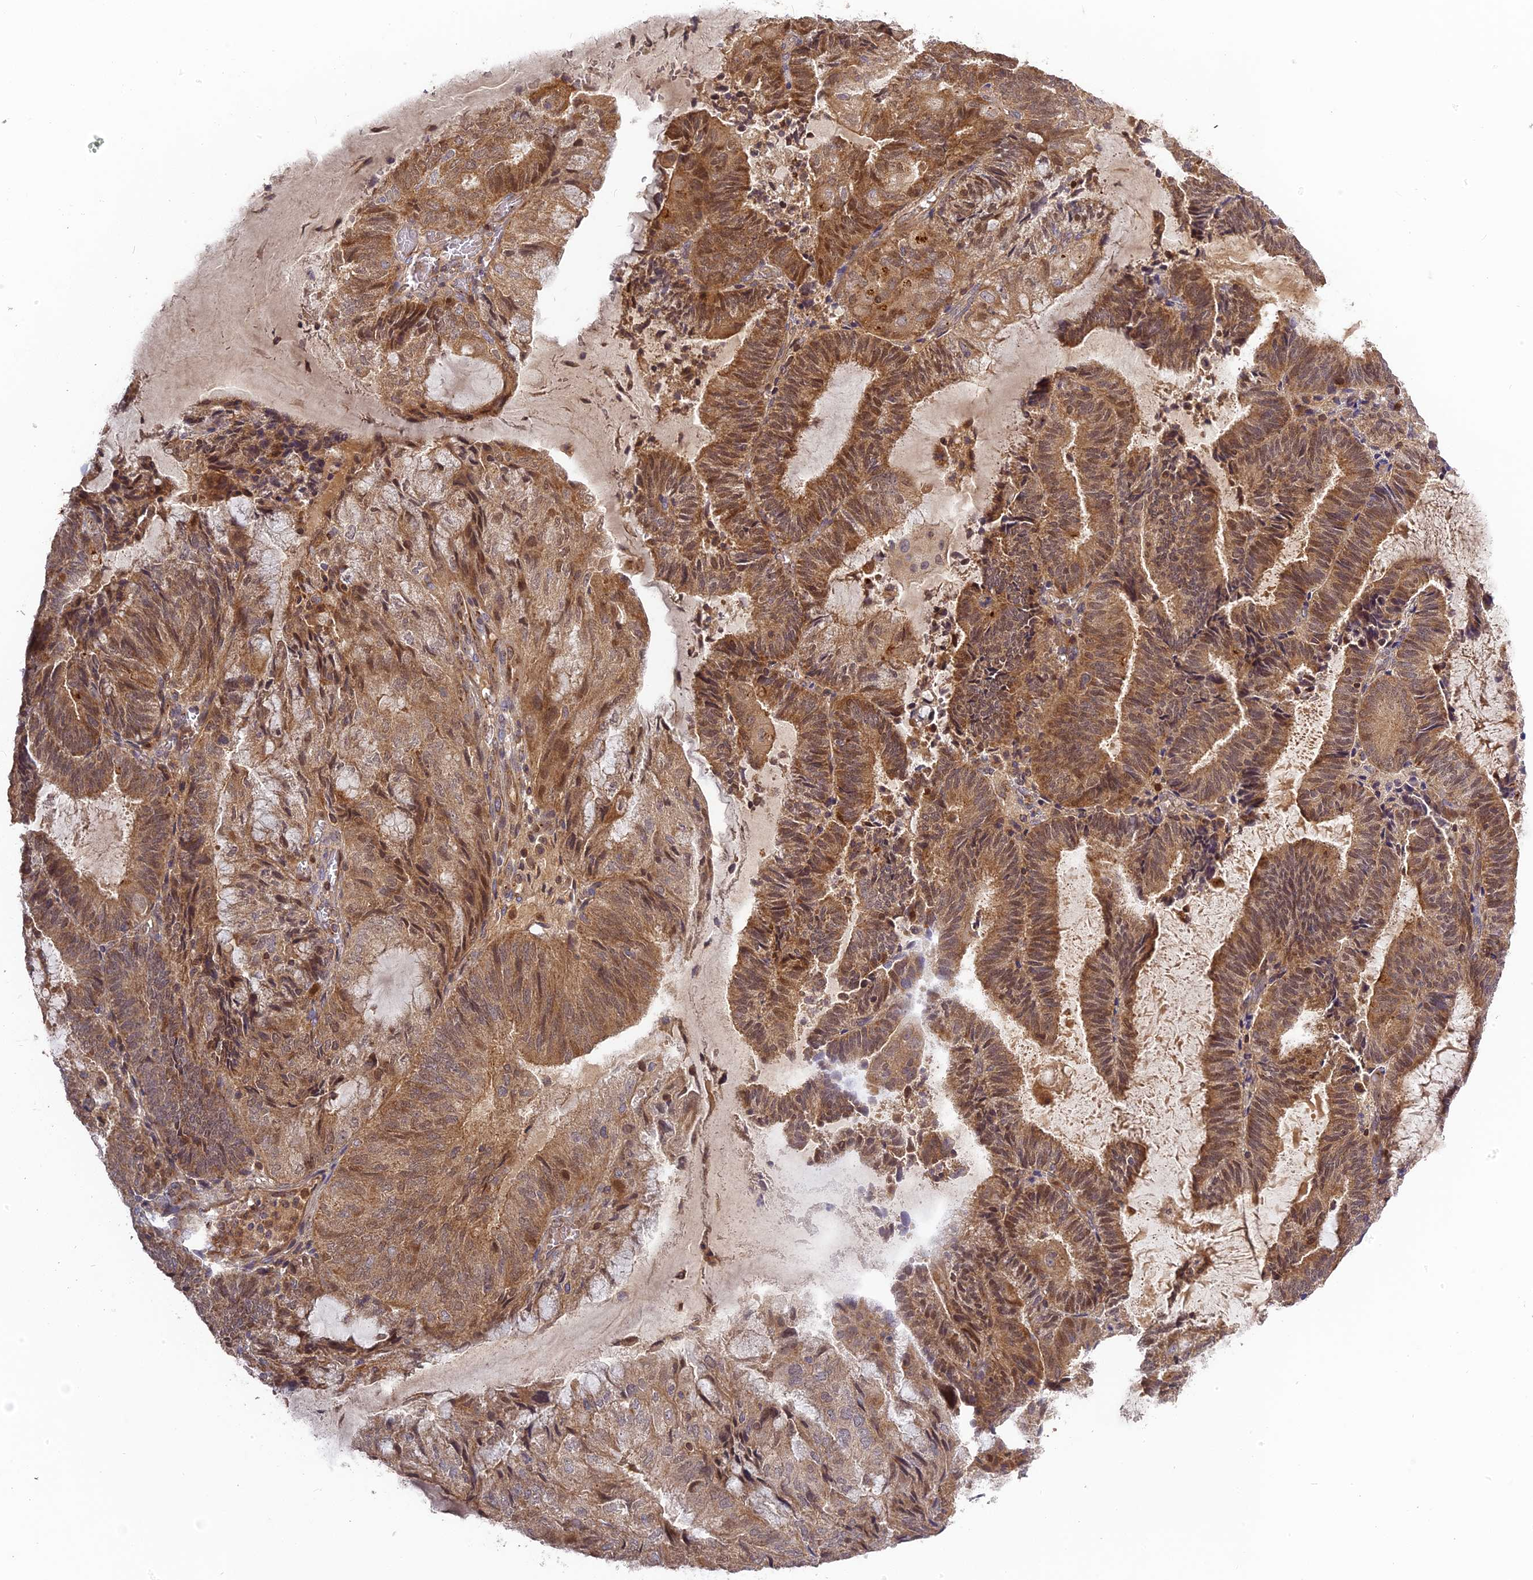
{"staining": {"intensity": "moderate", "quantity": ">75%", "location": "cytoplasmic/membranous,nuclear"}, "tissue": "endometrial cancer", "cell_type": "Tumor cells", "image_type": "cancer", "snomed": [{"axis": "morphology", "description": "Adenocarcinoma, NOS"}, {"axis": "topography", "description": "Endometrium"}], "caption": "Endometrial cancer (adenocarcinoma) stained with a protein marker displays moderate staining in tumor cells.", "gene": "RPIA", "patient": {"sex": "female", "age": 81}}